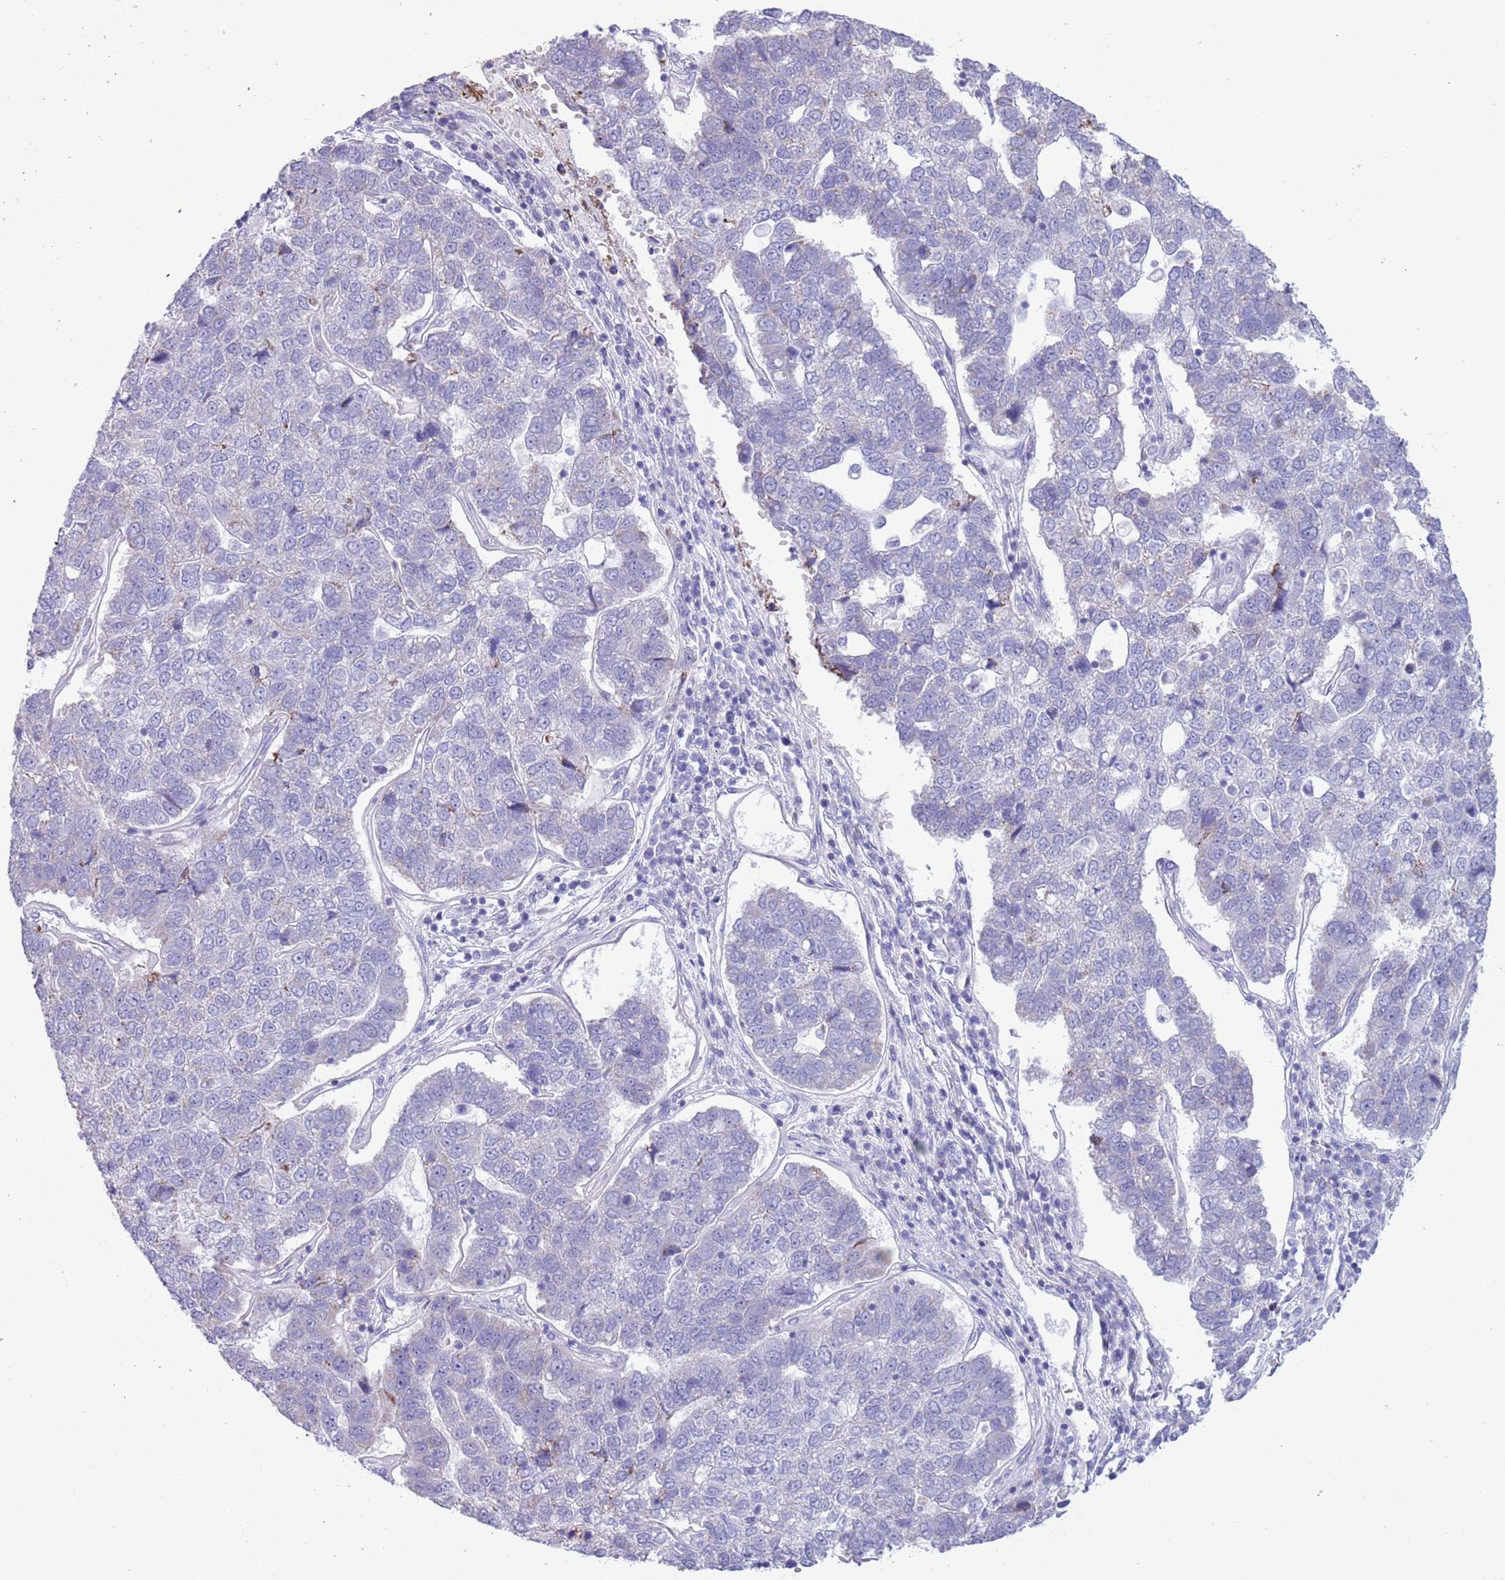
{"staining": {"intensity": "negative", "quantity": "none", "location": "none"}, "tissue": "pancreatic cancer", "cell_type": "Tumor cells", "image_type": "cancer", "snomed": [{"axis": "morphology", "description": "Adenocarcinoma, NOS"}, {"axis": "topography", "description": "Pancreas"}], "caption": "The immunohistochemistry (IHC) histopathology image has no significant staining in tumor cells of adenocarcinoma (pancreatic) tissue.", "gene": "MOCOS", "patient": {"sex": "female", "age": 61}}